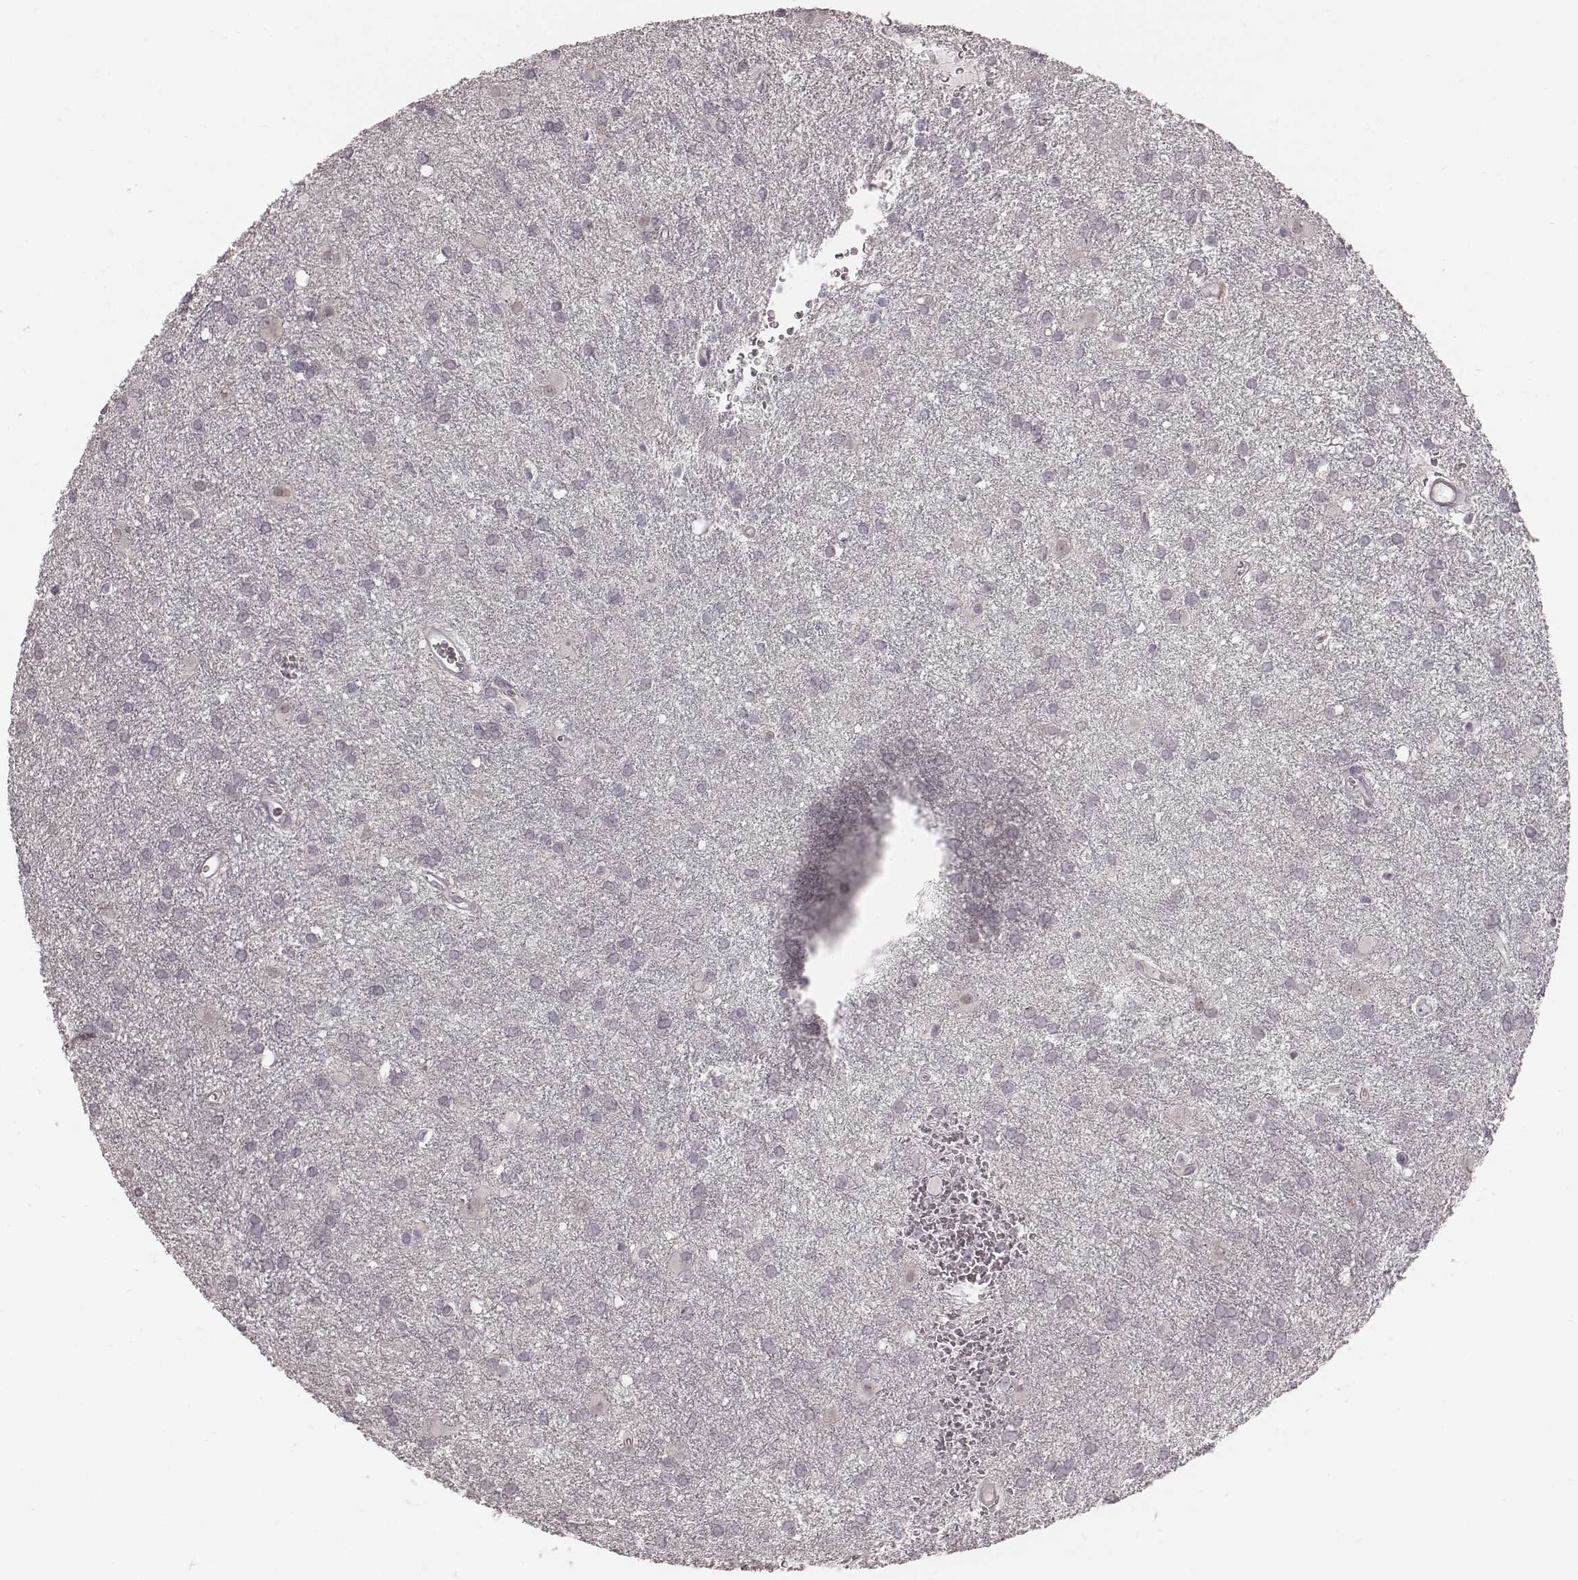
{"staining": {"intensity": "negative", "quantity": "none", "location": "none"}, "tissue": "glioma", "cell_type": "Tumor cells", "image_type": "cancer", "snomed": [{"axis": "morphology", "description": "Glioma, malignant, Low grade"}, {"axis": "topography", "description": "Brain"}], "caption": "This is an immunohistochemistry image of human glioma. There is no positivity in tumor cells.", "gene": "IQCG", "patient": {"sex": "male", "age": 58}}